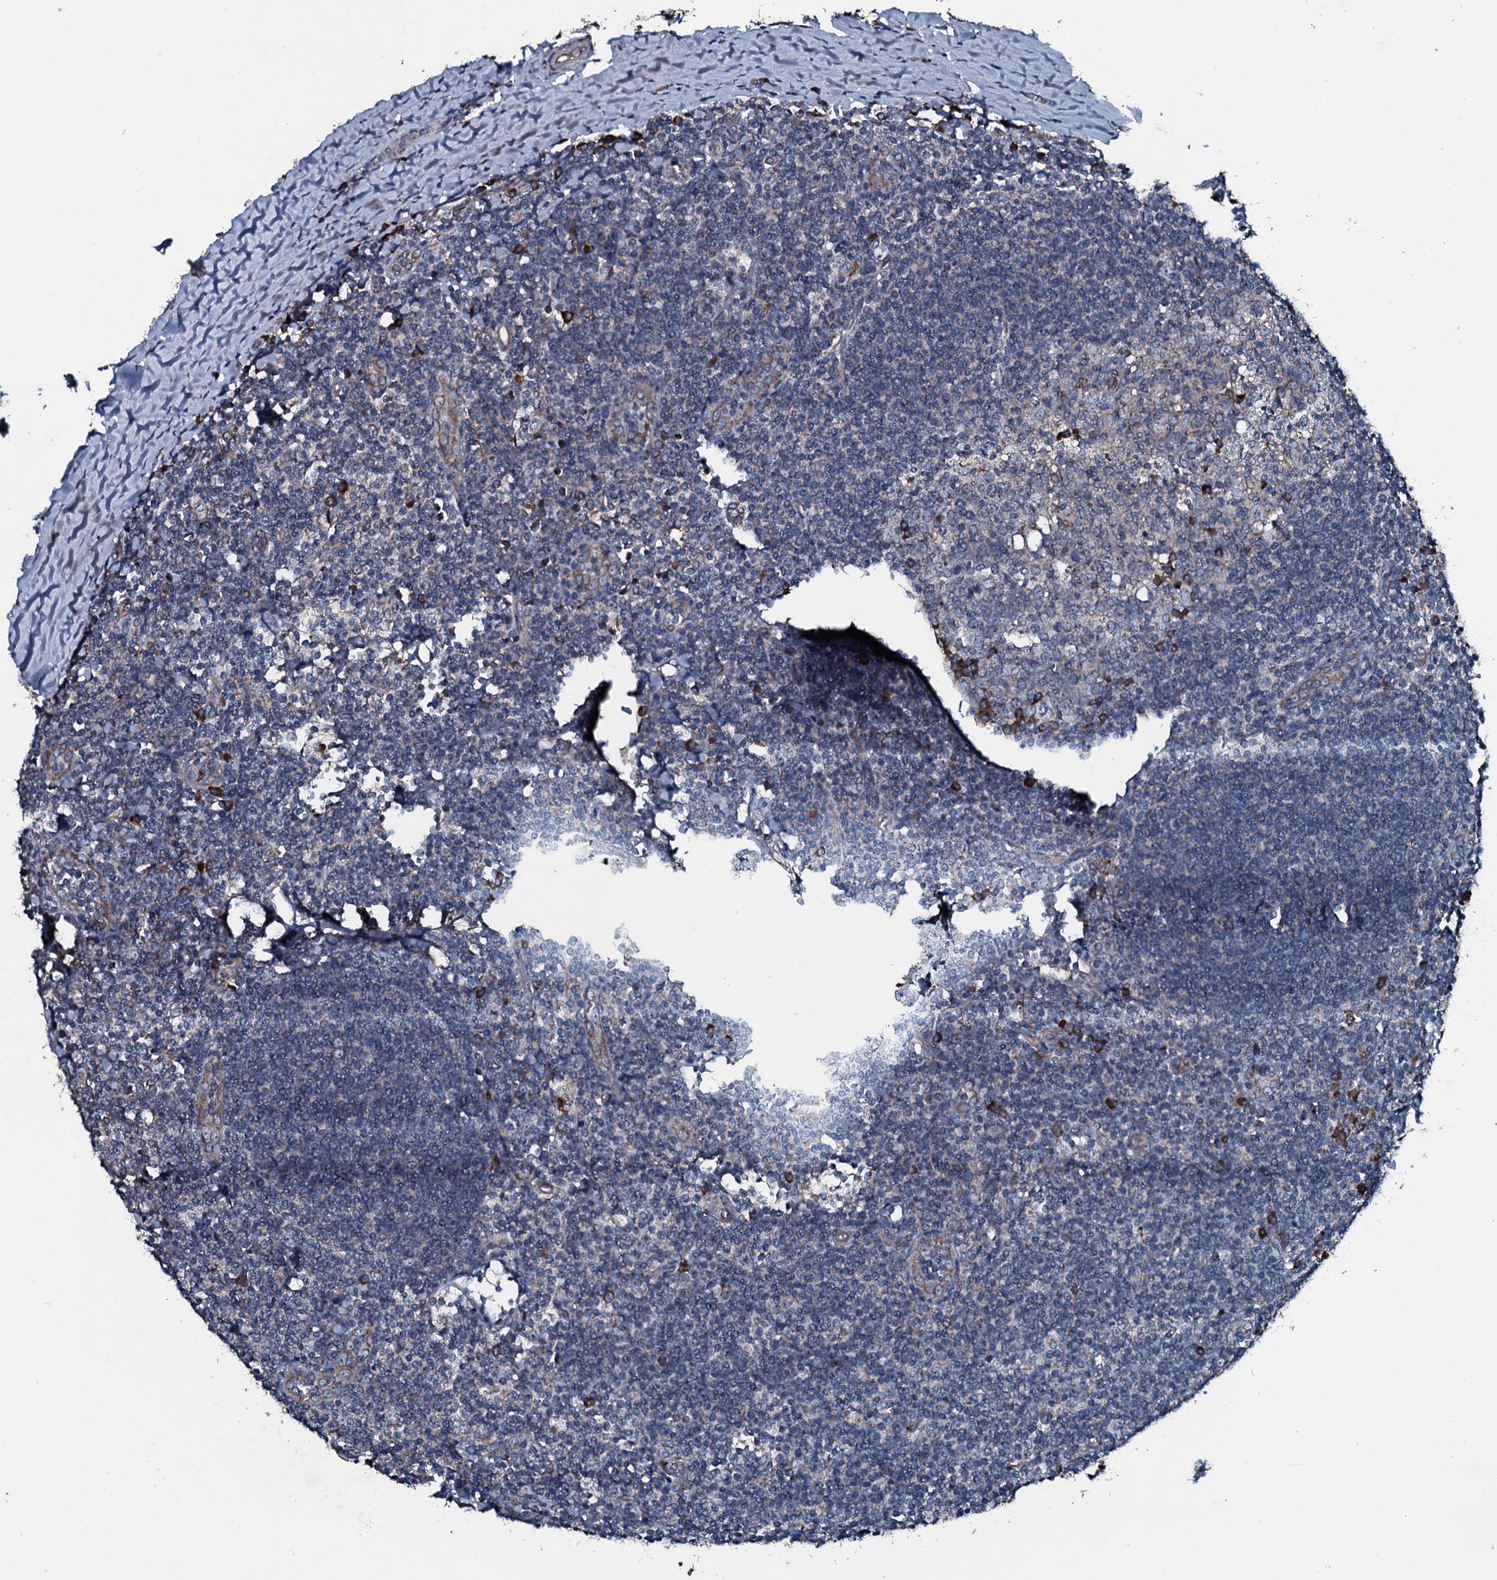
{"staining": {"intensity": "strong", "quantity": "<25%", "location": "cytoplasmic/membranous"}, "tissue": "tonsil", "cell_type": "Germinal center cells", "image_type": "normal", "snomed": [{"axis": "morphology", "description": "Normal tissue, NOS"}, {"axis": "topography", "description": "Tonsil"}], "caption": "Protein expression analysis of benign tonsil reveals strong cytoplasmic/membranous positivity in about <25% of germinal center cells. (IHC, brightfield microscopy, high magnification).", "gene": "ACSS3", "patient": {"sex": "male", "age": 27}}